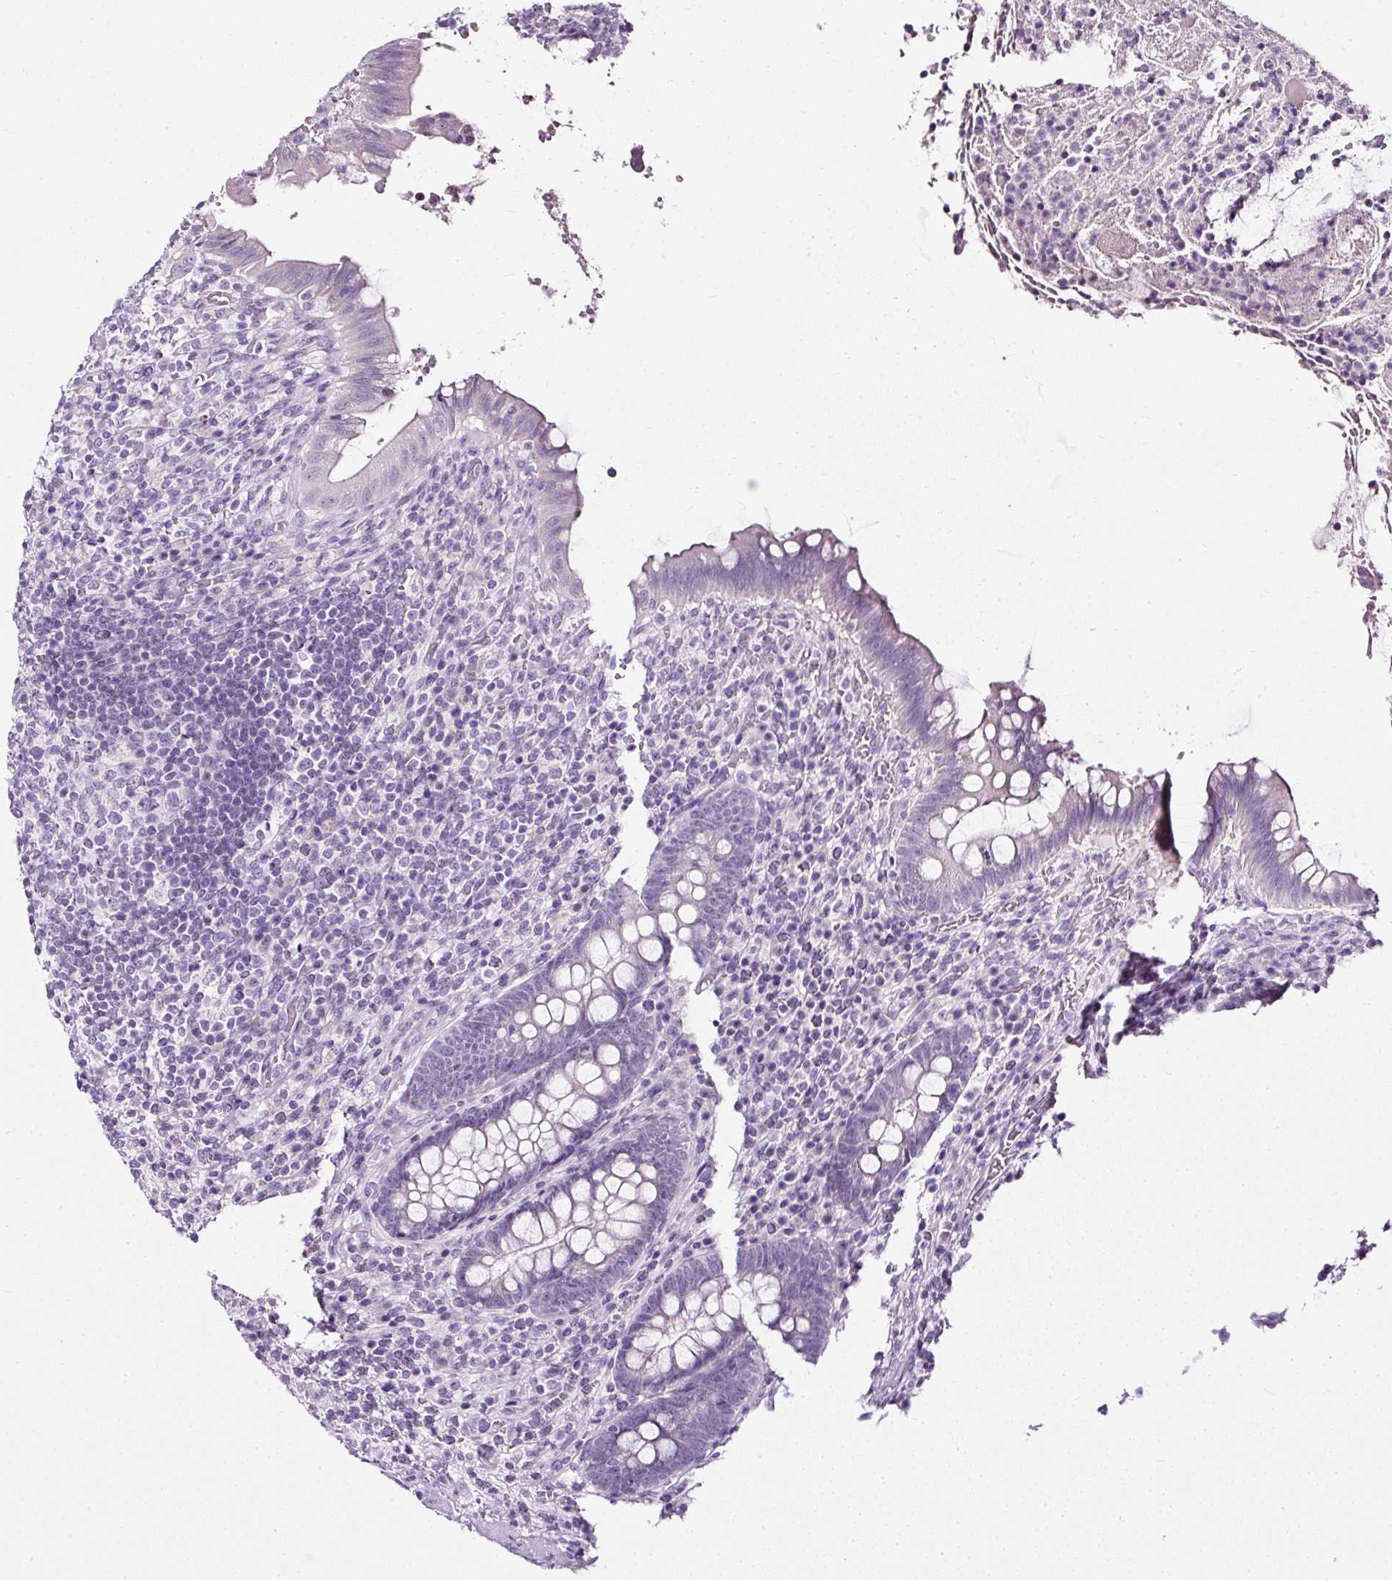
{"staining": {"intensity": "negative", "quantity": "none", "location": "none"}, "tissue": "appendix", "cell_type": "Glandular cells", "image_type": "normal", "snomed": [{"axis": "morphology", "description": "Normal tissue, NOS"}, {"axis": "topography", "description": "Appendix"}], "caption": "A high-resolution micrograph shows IHC staining of benign appendix, which shows no significant expression in glandular cells.", "gene": "ATP2A1", "patient": {"sex": "female", "age": 43}}